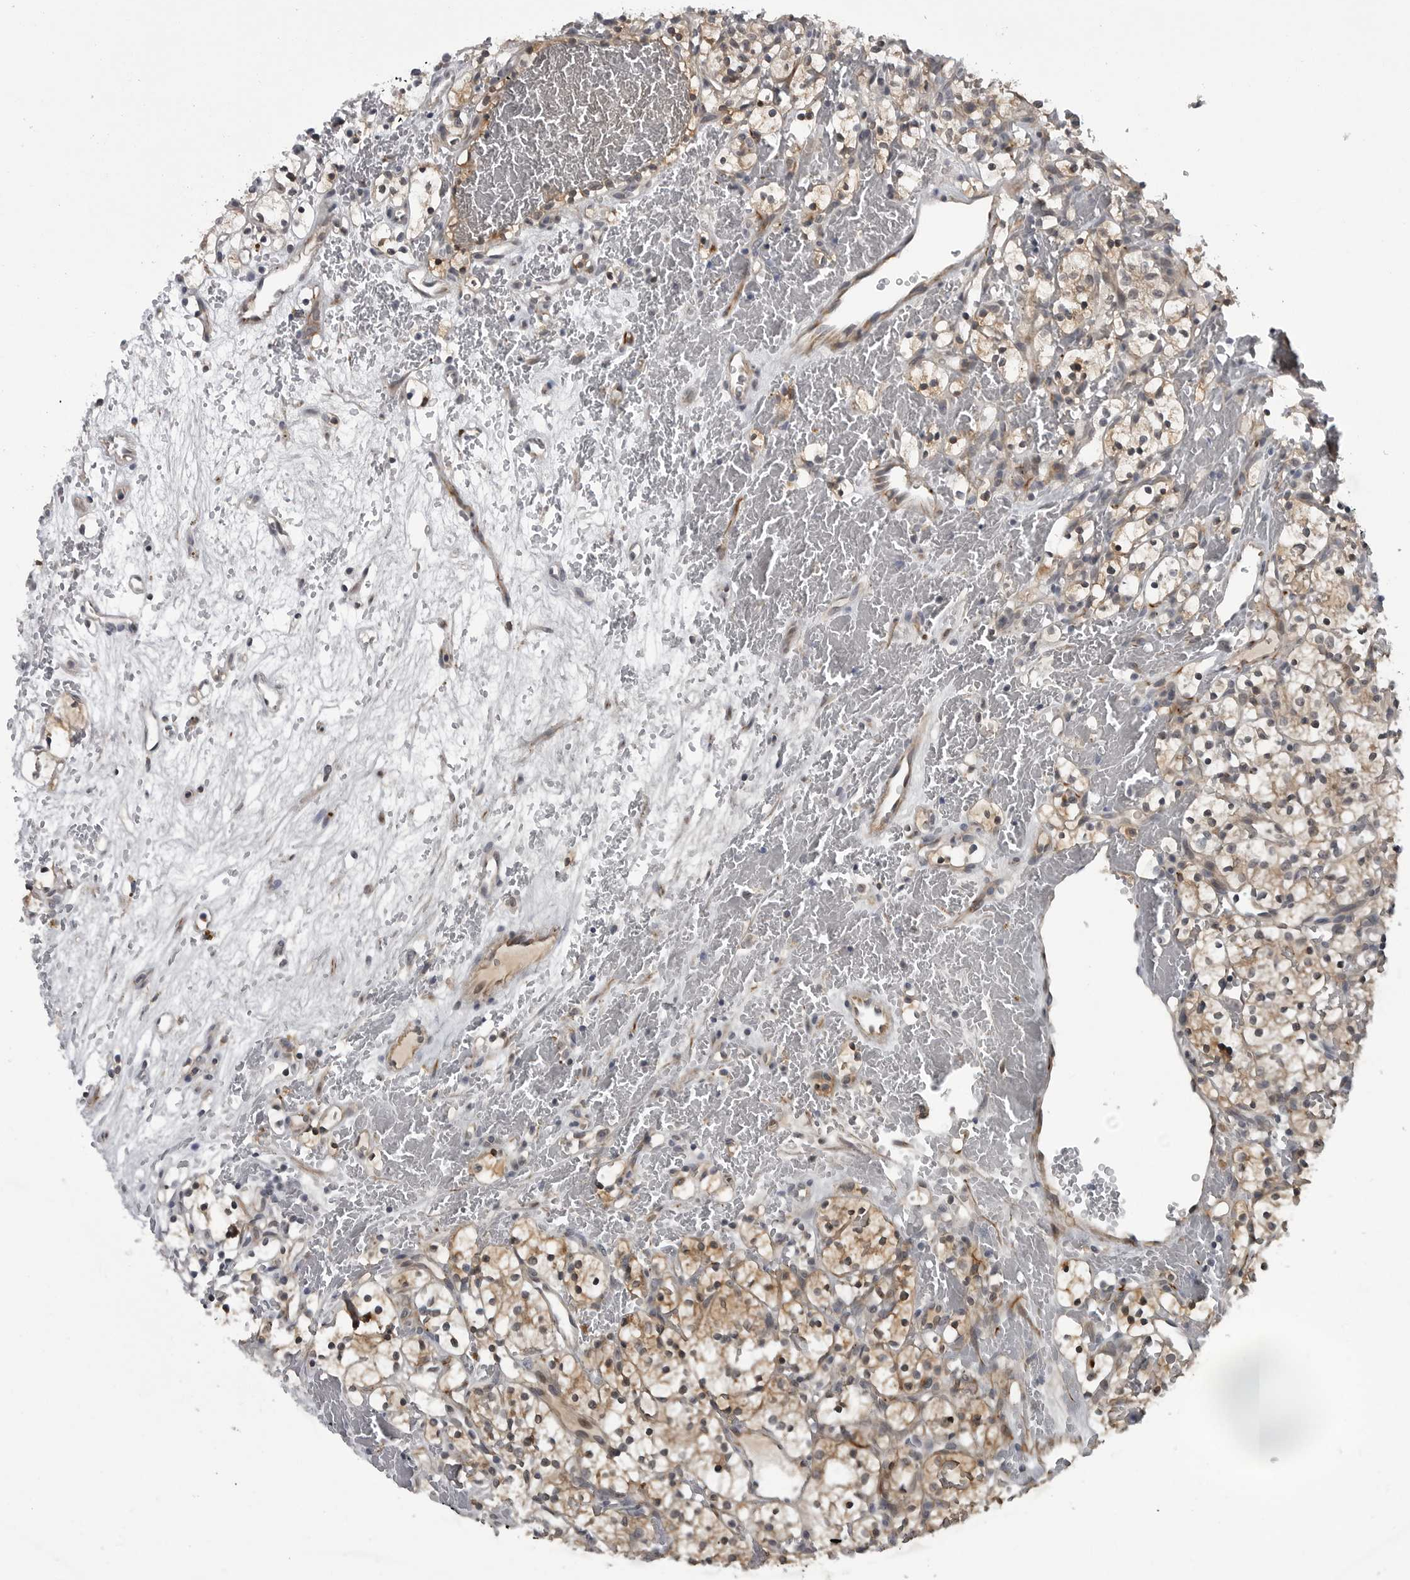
{"staining": {"intensity": "weak", "quantity": ">75%", "location": "cytoplasmic/membranous"}, "tissue": "renal cancer", "cell_type": "Tumor cells", "image_type": "cancer", "snomed": [{"axis": "morphology", "description": "Adenocarcinoma, NOS"}, {"axis": "topography", "description": "Kidney"}], "caption": "Tumor cells show low levels of weak cytoplasmic/membranous staining in approximately >75% of cells in renal adenocarcinoma. (Brightfield microscopy of DAB IHC at high magnification).", "gene": "FAAP100", "patient": {"sex": "female", "age": 57}}